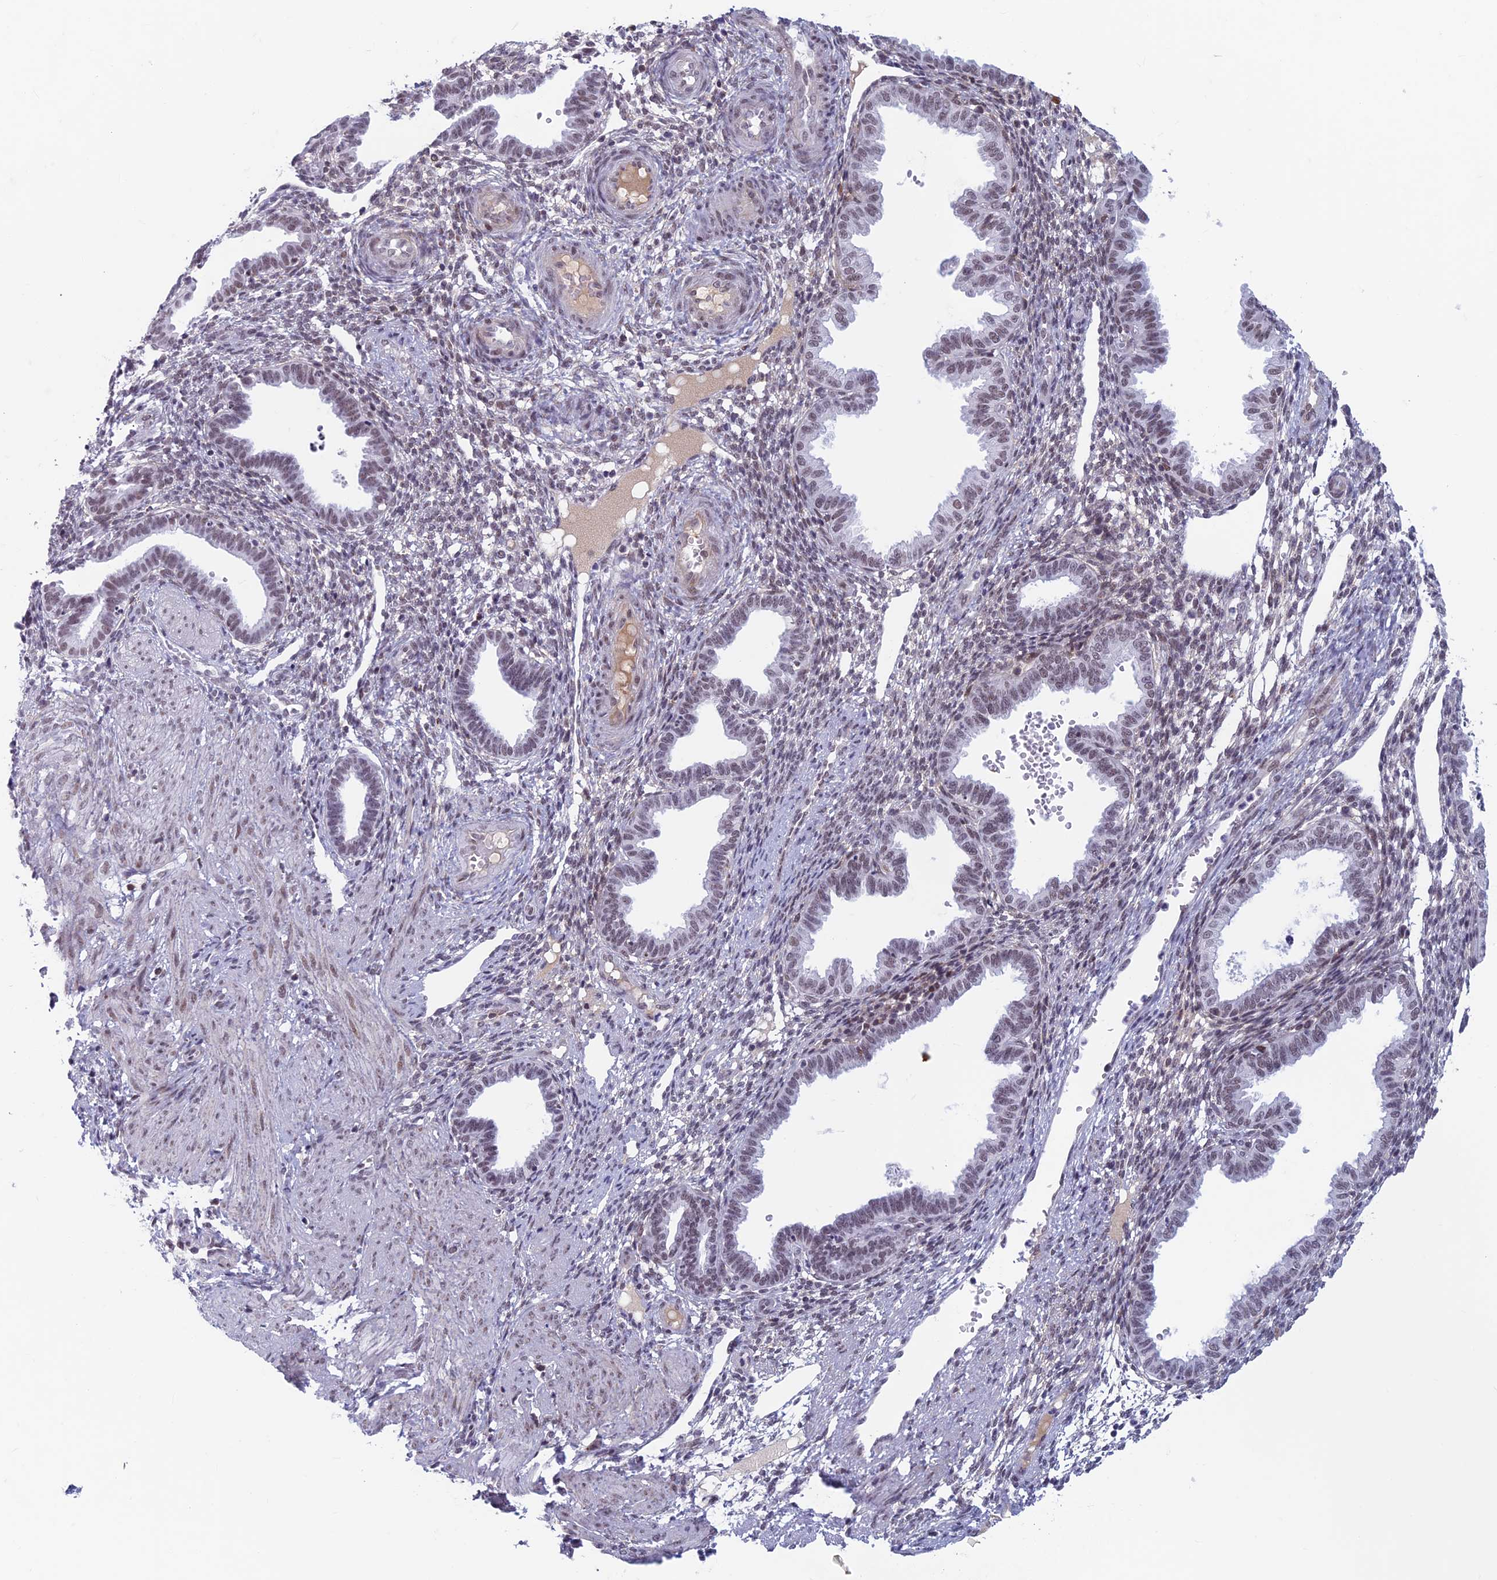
{"staining": {"intensity": "weak", "quantity": "25%-75%", "location": "nuclear"}, "tissue": "endometrium", "cell_type": "Cells in endometrial stroma", "image_type": "normal", "snomed": [{"axis": "morphology", "description": "Normal tissue, NOS"}, {"axis": "topography", "description": "Endometrium"}], "caption": "Endometrium was stained to show a protein in brown. There is low levels of weak nuclear positivity in about 25%-75% of cells in endometrial stroma. (Stains: DAB (3,3'-diaminobenzidine) in brown, nuclei in blue, Microscopy: brightfield microscopy at high magnification).", "gene": "ASH2L", "patient": {"sex": "female", "age": 33}}